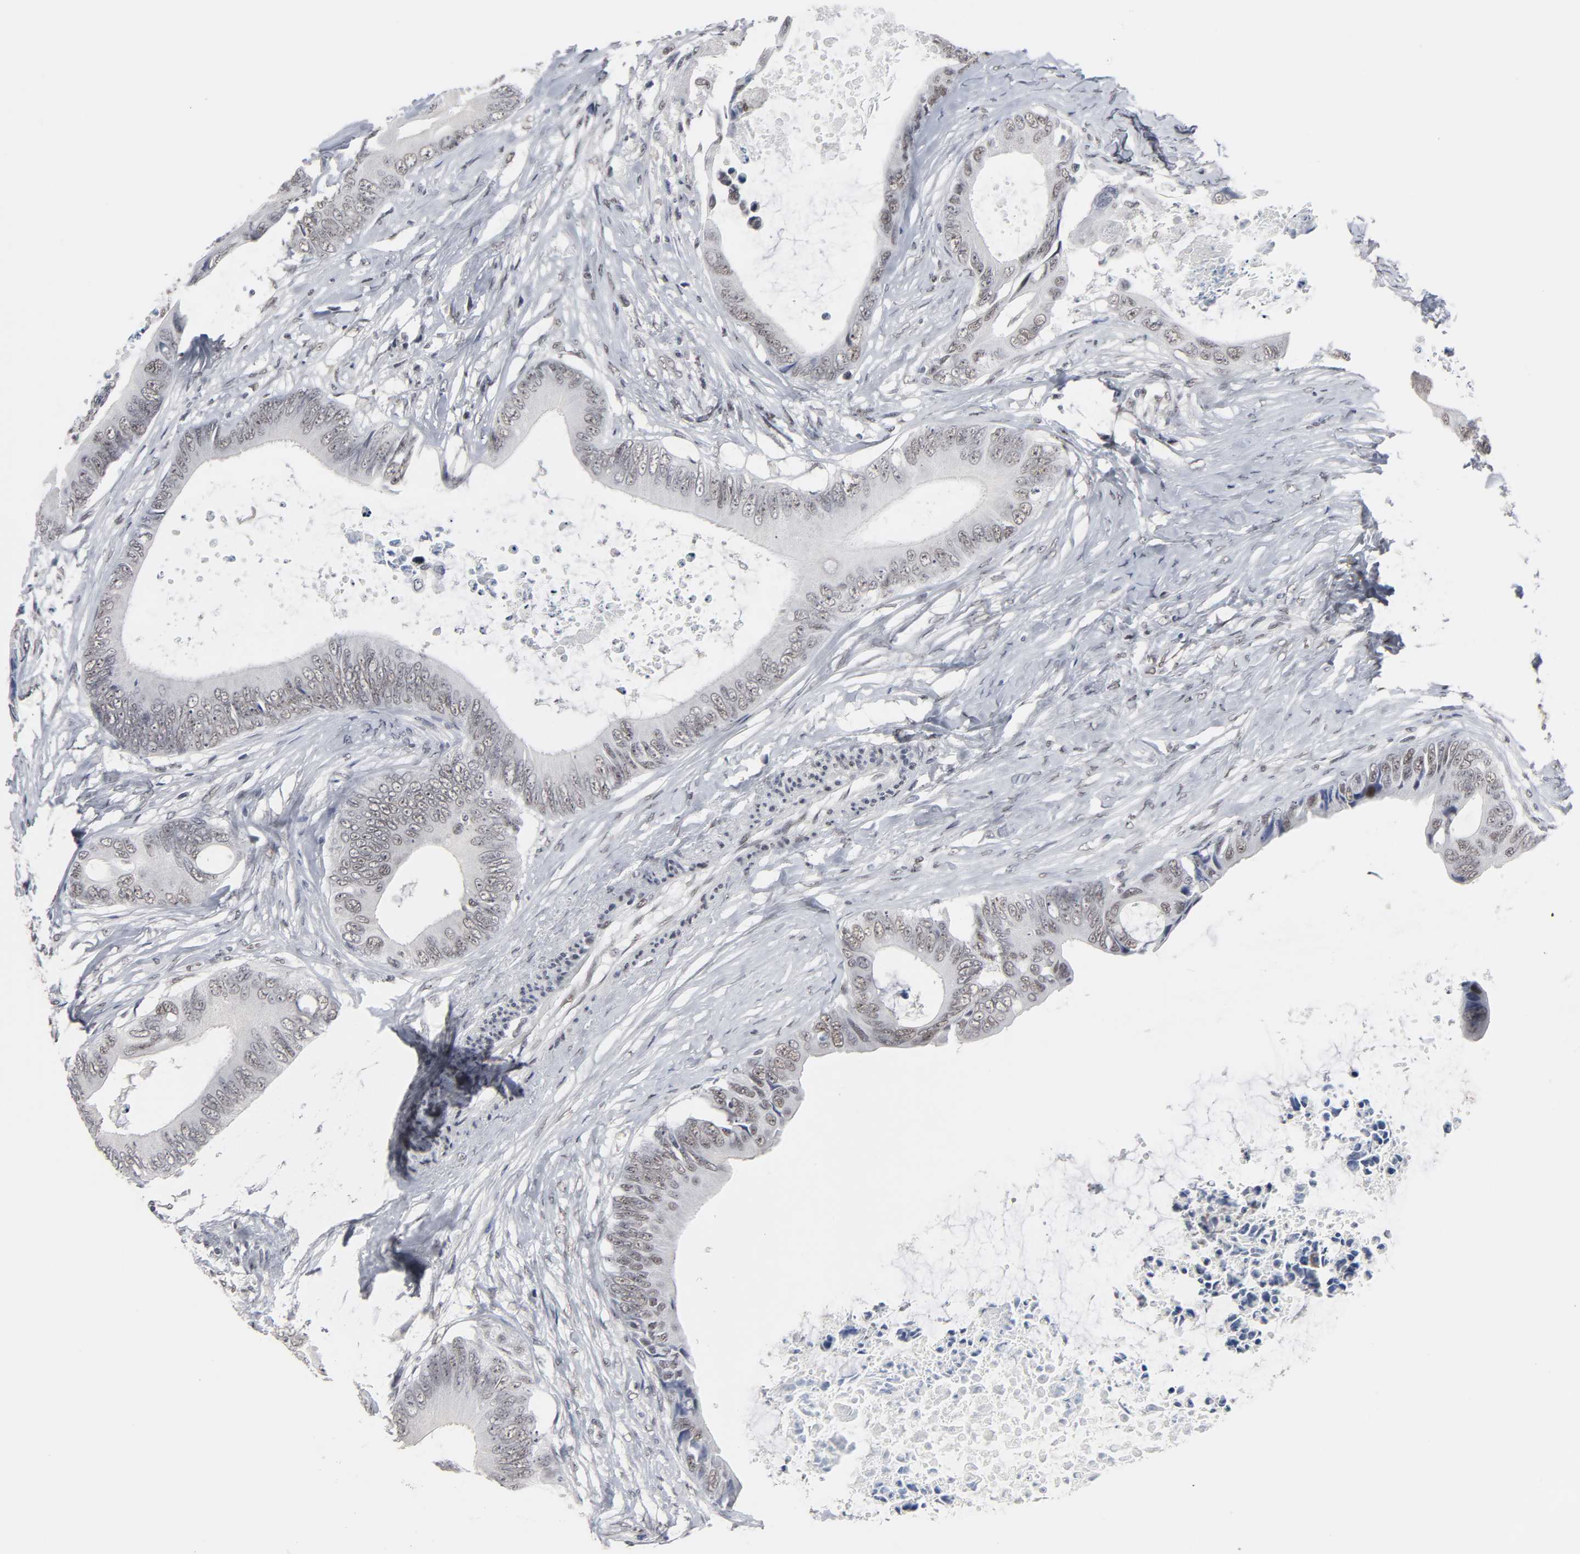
{"staining": {"intensity": "weak", "quantity": ">75%", "location": "nuclear"}, "tissue": "colorectal cancer", "cell_type": "Tumor cells", "image_type": "cancer", "snomed": [{"axis": "morphology", "description": "Normal tissue, NOS"}, {"axis": "morphology", "description": "Adenocarcinoma, NOS"}, {"axis": "topography", "description": "Rectum"}, {"axis": "topography", "description": "Peripheral nerve tissue"}], "caption": "Colorectal cancer (adenocarcinoma) stained with a protein marker demonstrates weak staining in tumor cells.", "gene": "TRIM33", "patient": {"sex": "female", "age": 77}}